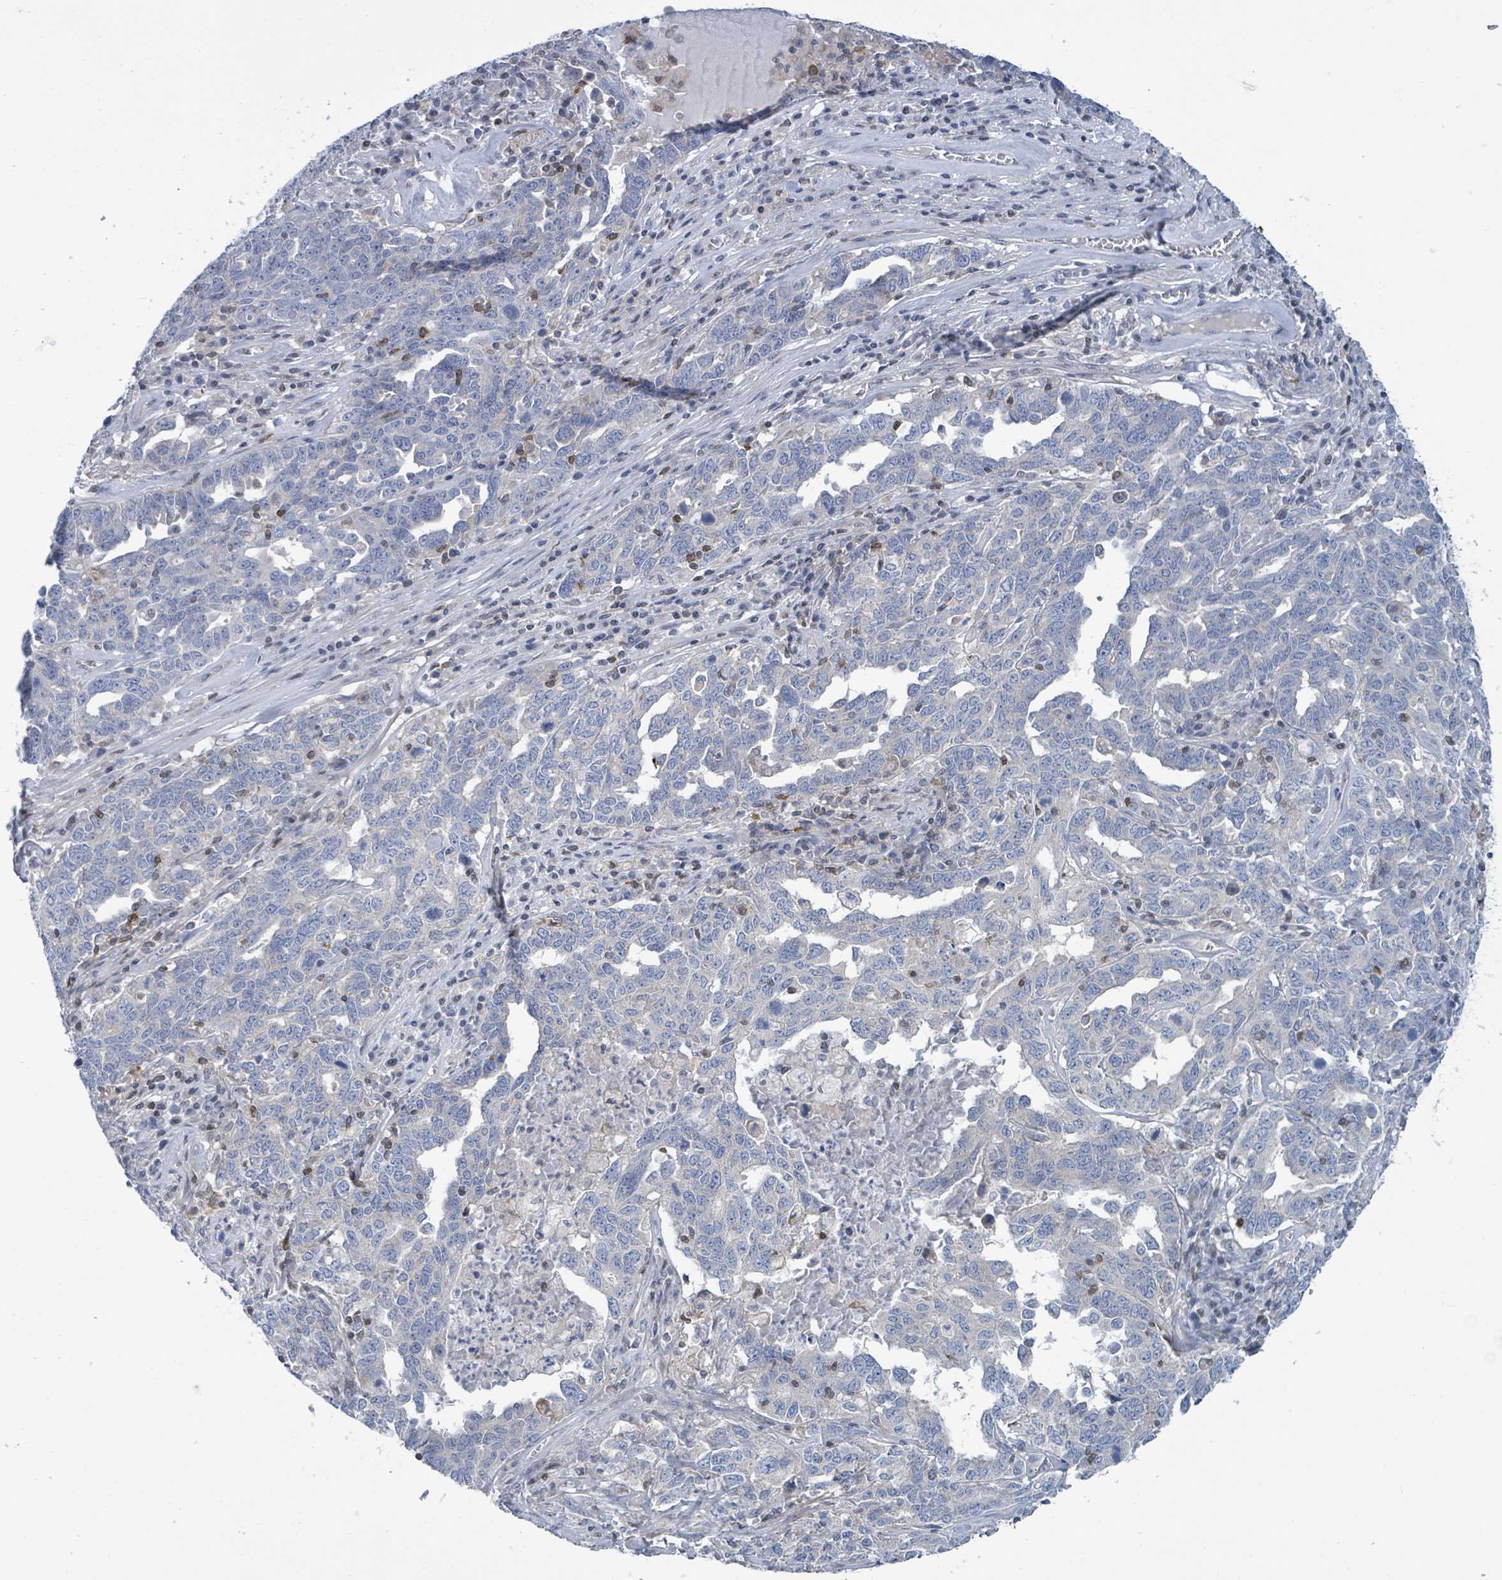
{"staining": {"intensity": "negative", "quantity": "none", "location": "none"}, "tissue": "ovarian cancer", "cell_type": "Tumor cells", "image_type": "cancer", "snomed": [{"axis": "morphology", "description": "Carcinoma, endometroid"}, {"axis": "topography", "description": "Ovary"}], "caption": "Tumor cells show no significant positivity in ovarian endometroid carcinoma.", "gene": "DGKZ", "patient": {"sex": "female", "age": 62}}